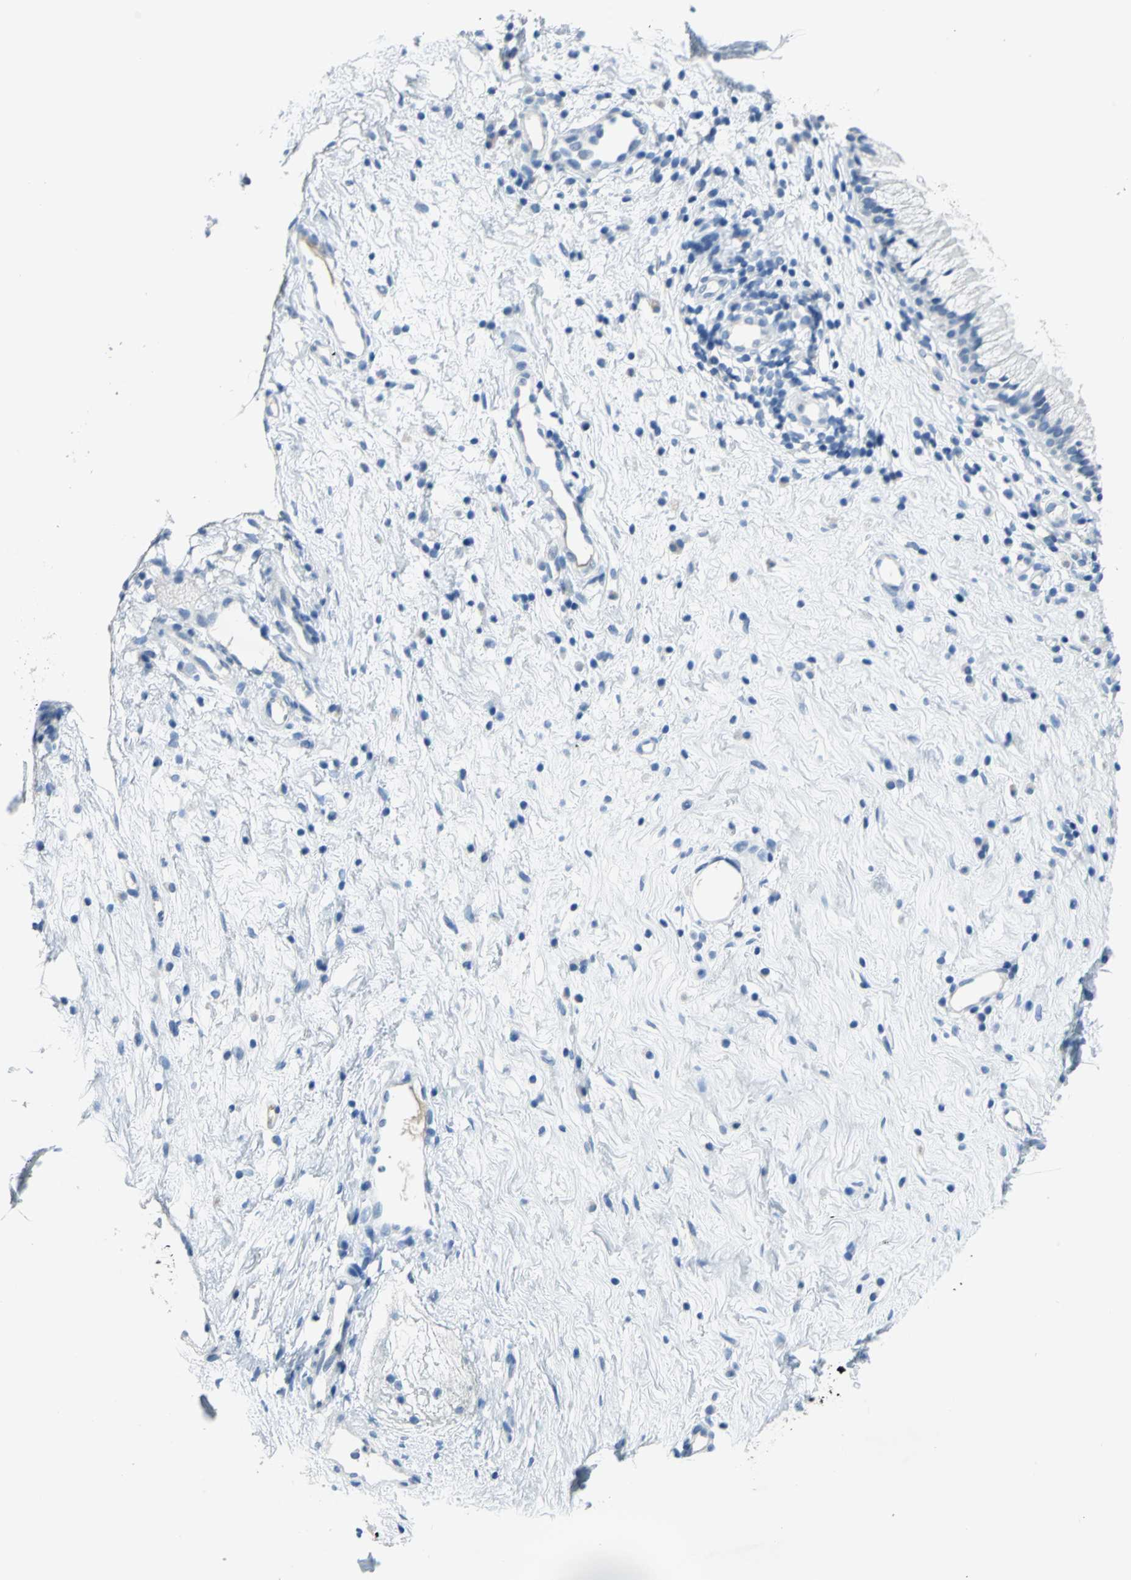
{"staining": {"intensity": "negative", "quantity": "none", "location": "none"}, "tissue": "nasopharynx", "cell_type": "Respiratory epithelial cells", "image_type": "normal", "snomed": [{"axis": "morphology", "description": "Normal tissue, NOS"}, {"axis": "topography", "description": "Nasopharynx"}], "caption": "Immunohistochemical staining of unremarkable nasopharynx demonstrates no significant expression in respiratory epithelial cells. The staining is performed using DAB (3,3'-diaminobenzidine) brown chromogen with nuclei counter-stained in using hematoxylin.", "gene": "PKLR", "patient": {"sex": "male", "age": 21}}